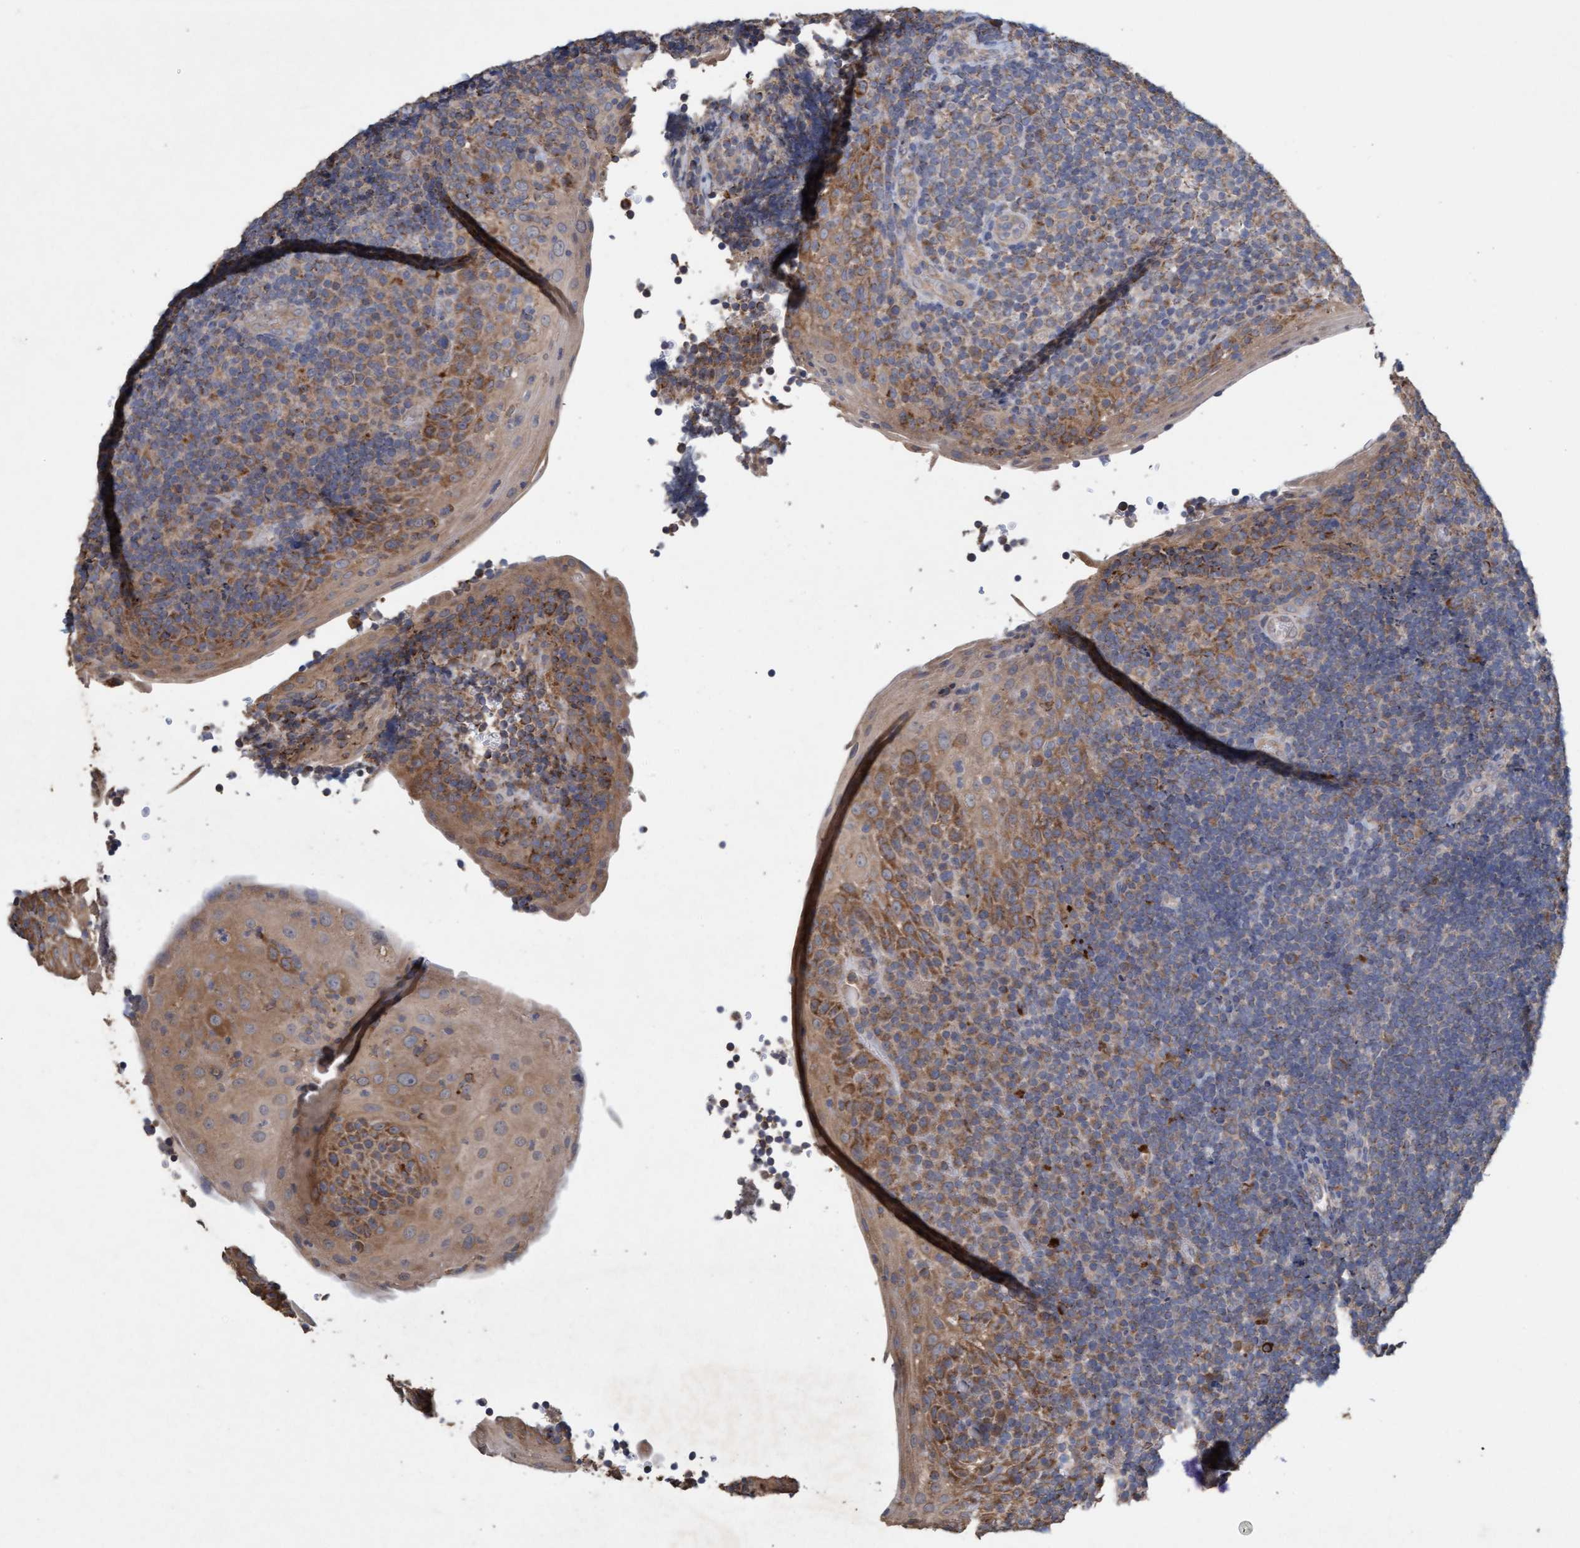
{"staining": {"intensity": "moderate", "quantity": "25%-75%", "location": "cytoplasmic/membranous"}, "tissue": "tonsil", "cell_type": "Germinal center cells", "image_type": "normal", "snomed": [{"axis": "morphology", "description": "Normal tissue, NOS"}, {"axis": "topography", "description": "Tonsil"}], "caption": "Protein analysis of normal tonsil displays moderate cytoplasmic/membranous staining in about 25%-75% of germinal center cells. The staining is performed using DAB brown chromogen to label protein expression. The nuclei are counter-stained blue using hematoxylin.", "gene": "ATPAF2", "patient": {"sex": "male", "age": 37}}